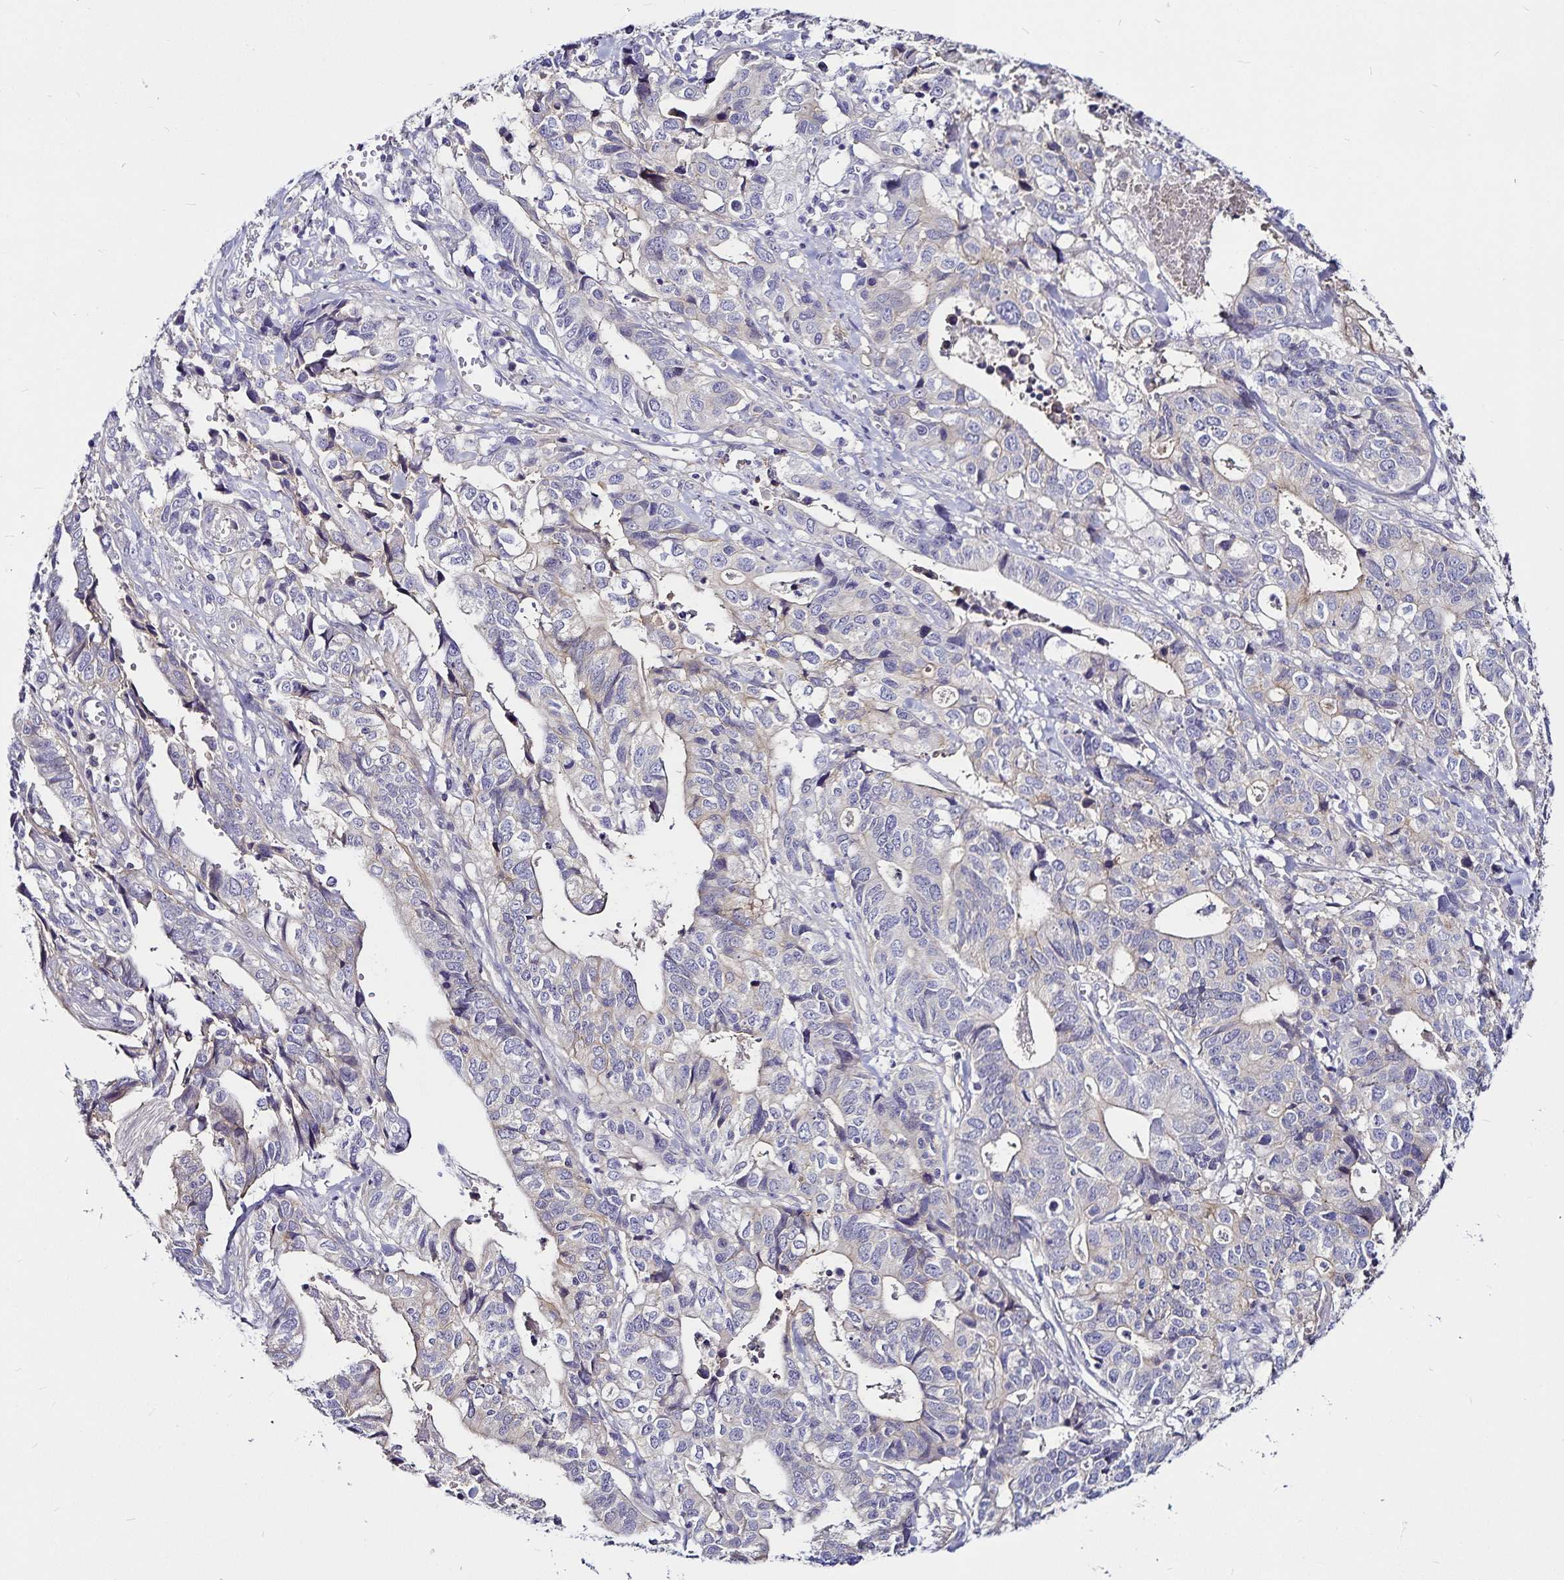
{"staining": {"intensity": "negative", "quantity": "none", "location": "none"}, "tissue": "stomach cancer", "cell_type": "Tumor cells", "image_type": "cancer", "snomed": [{"axis": "morphology", "description": "Adenocarcinoma, NOS"}, {"axis": "topography", "description": "Stomach, upper"}], "caption": "A micrograph of stomach adenocarcinoma stained for a protein shows no brown staining in tumor cells.", "gene": "GNG12", "patient": {"sex": "female", "age": 67}}